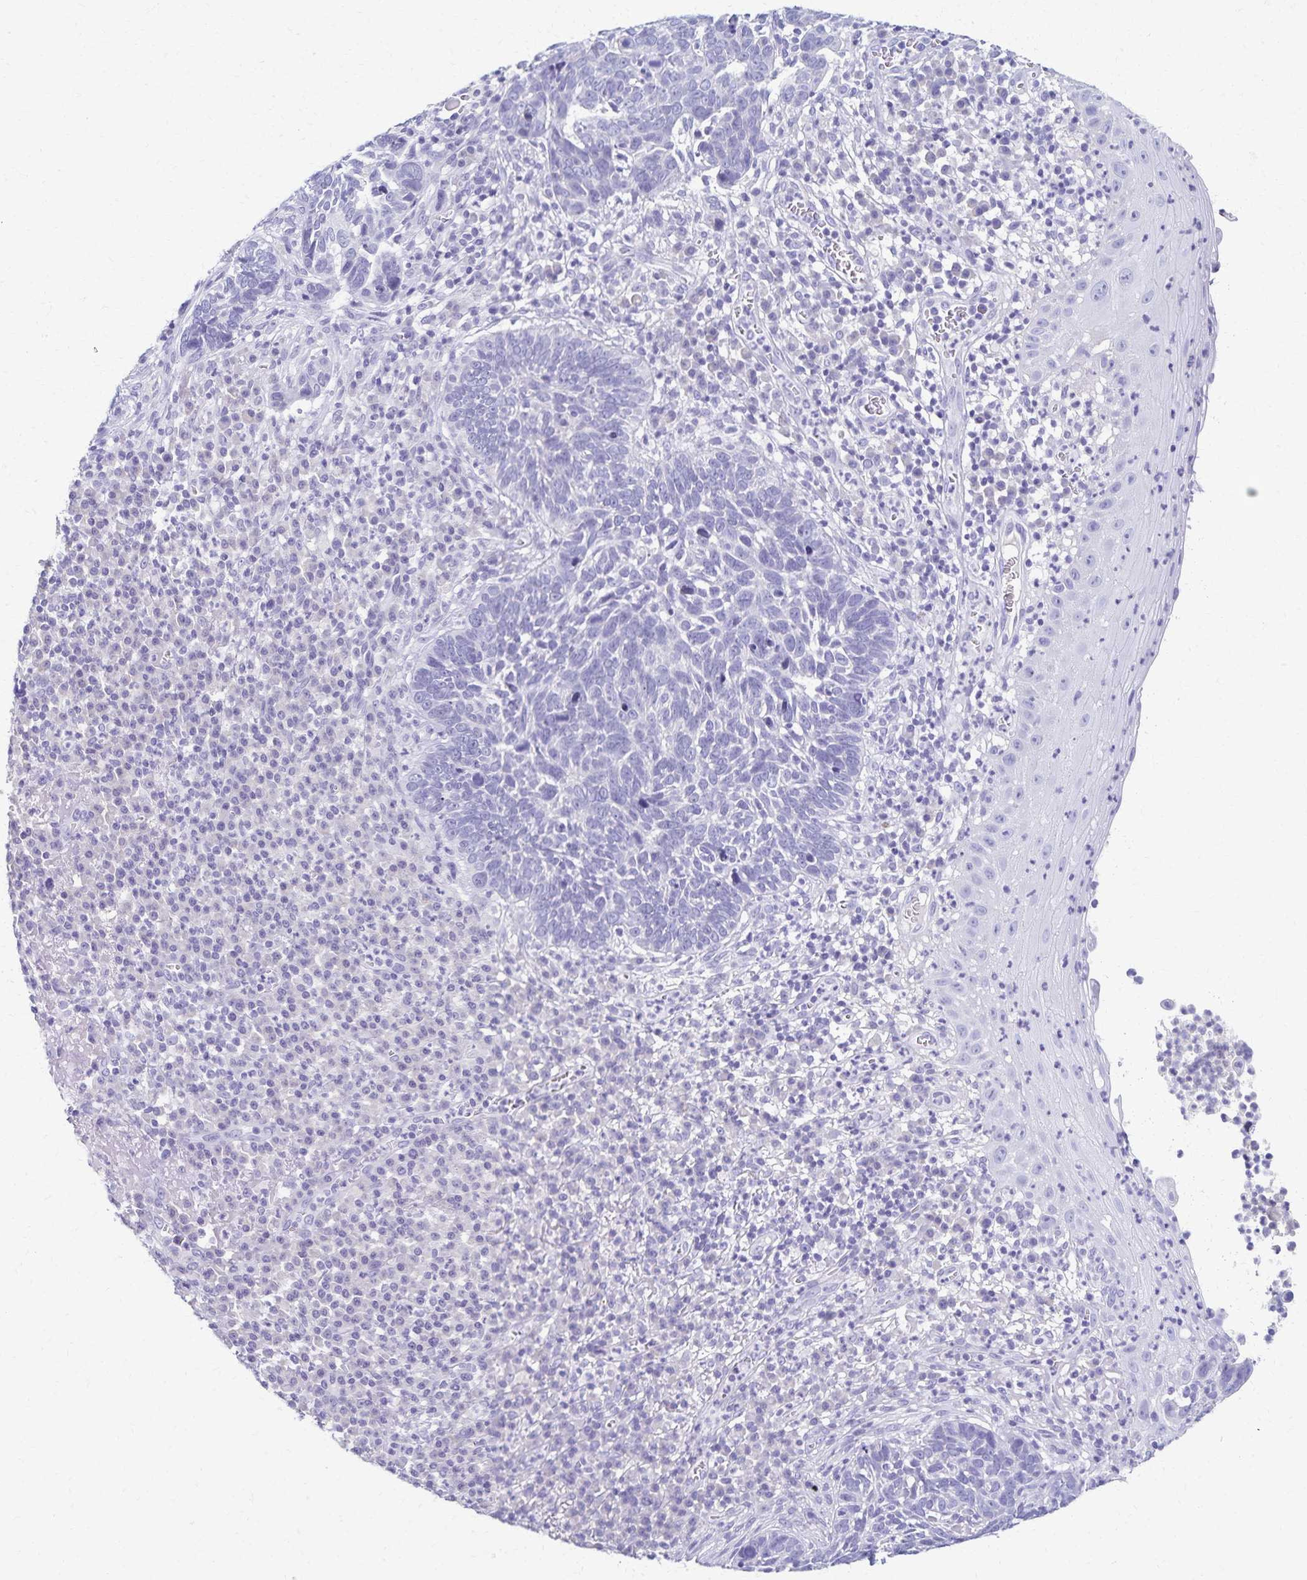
{"staining": {"intensity": "negative", "quantity": "none", "location": "none"}, "tissue": "skin cancer", "cell_type": "Tumor cells", "image_type": "cancer", "snomed": [{"axis": "morphology", "description": "Basal cell carcinoma"}, {"axis": "topography", "description": "Skin"}, {"axis": "topography", "description": "Skin of face"}], "caption": "Basal cell carcinoma (skin) was stained to show a protein in brown. There is no significant staining in tumor cells.", "gene": "C2orf50", "patient": {"sex": "female", "age": 95}}